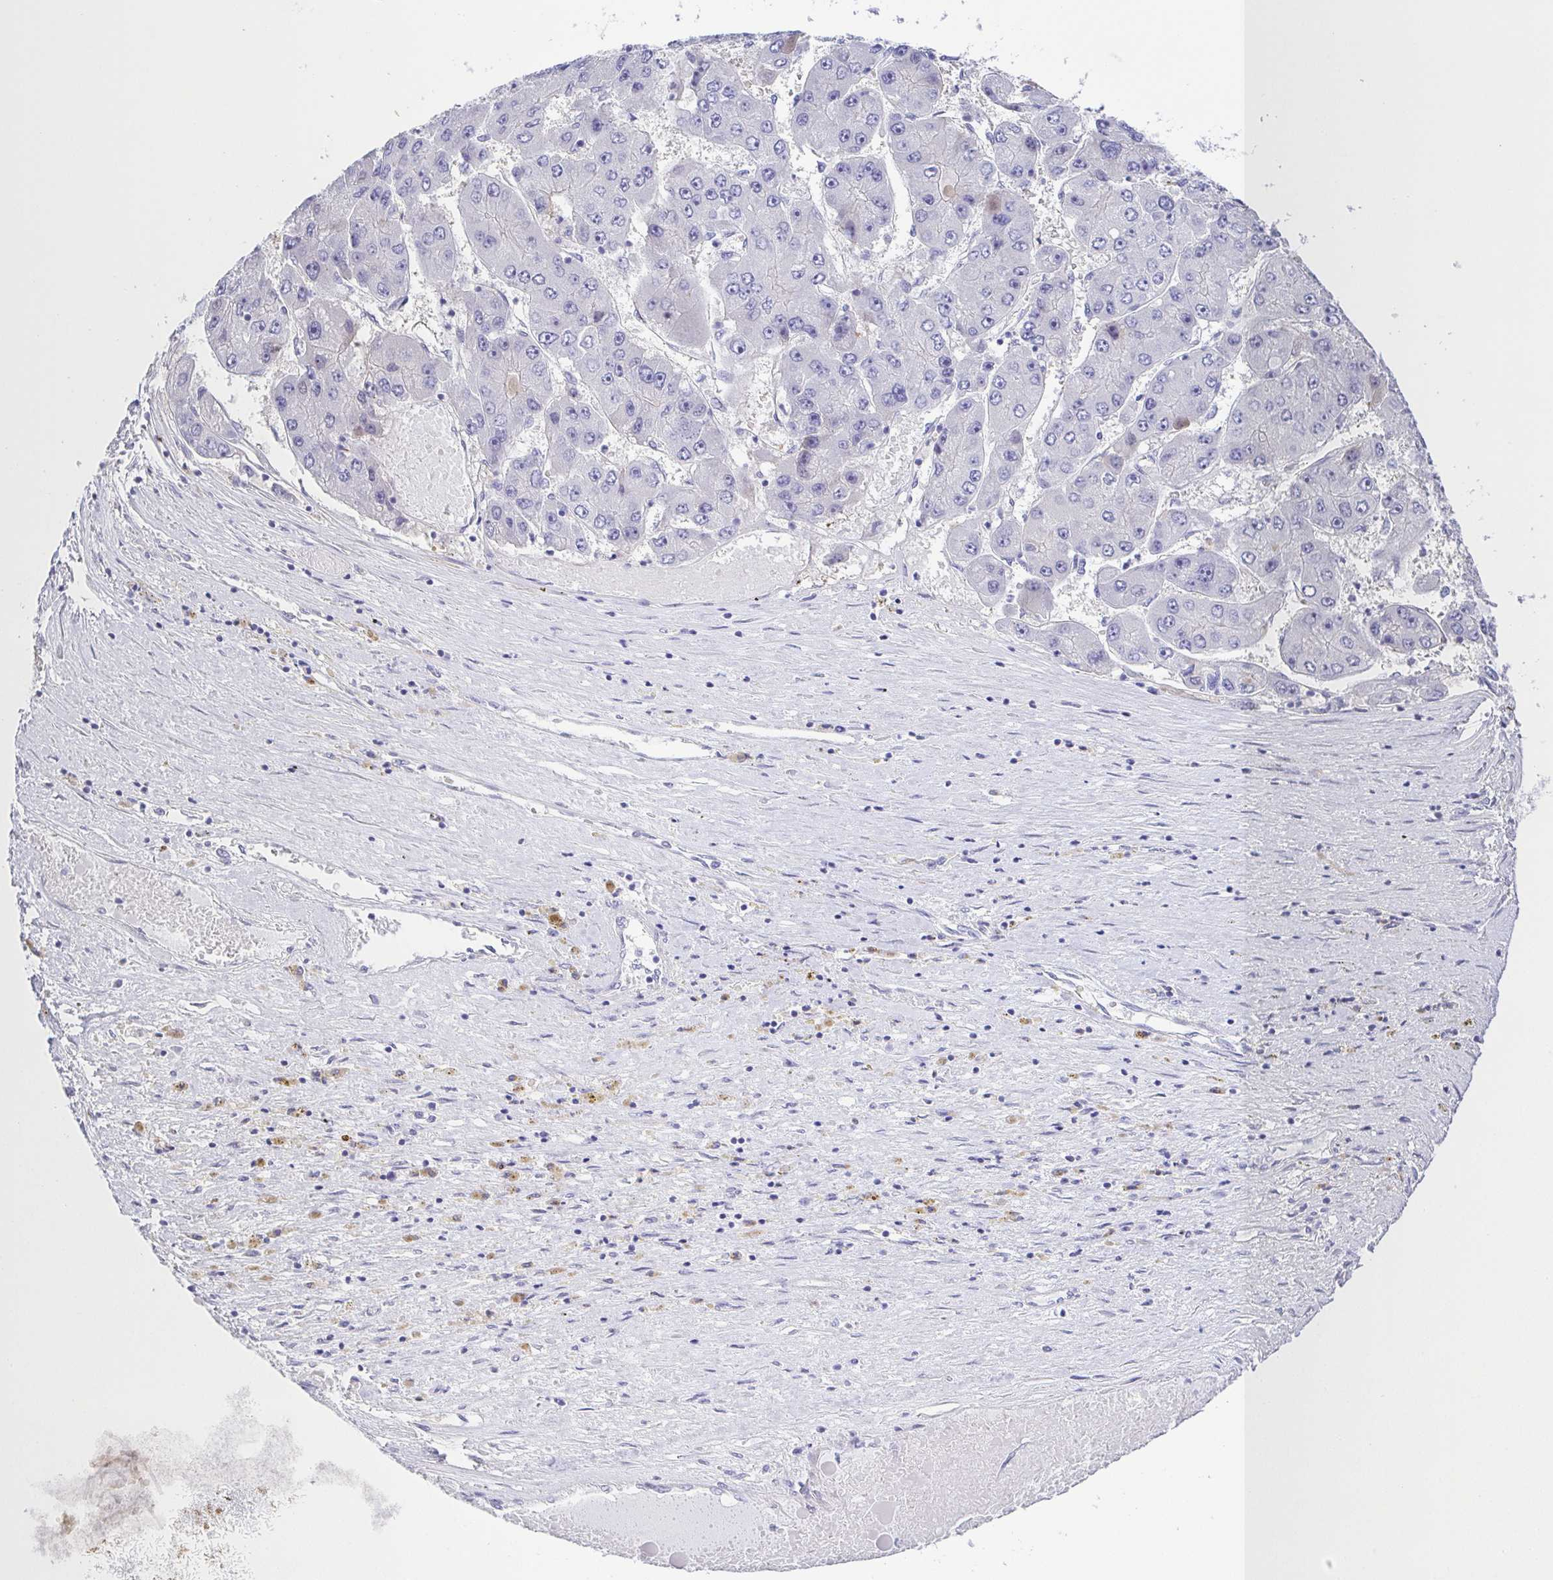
{"staining": {"intensity": "negative", "quantity": "none", "location": "none"}, "tissue": "liver cancer", "cell_type": "Tumor cells", "image_type": "cancer", "snomed": [{"axis": "morphology", "description": "Carcinoma, Hepatocellular, NOS"}, {"axis": "topography", "description": "Liver"}], "caption": "Tumor cells show no significant staining in liver cancer (hepatocellular carcinoma).", "gene": "PKDREJ", "patient": {"sex": "female", "age": 61}}